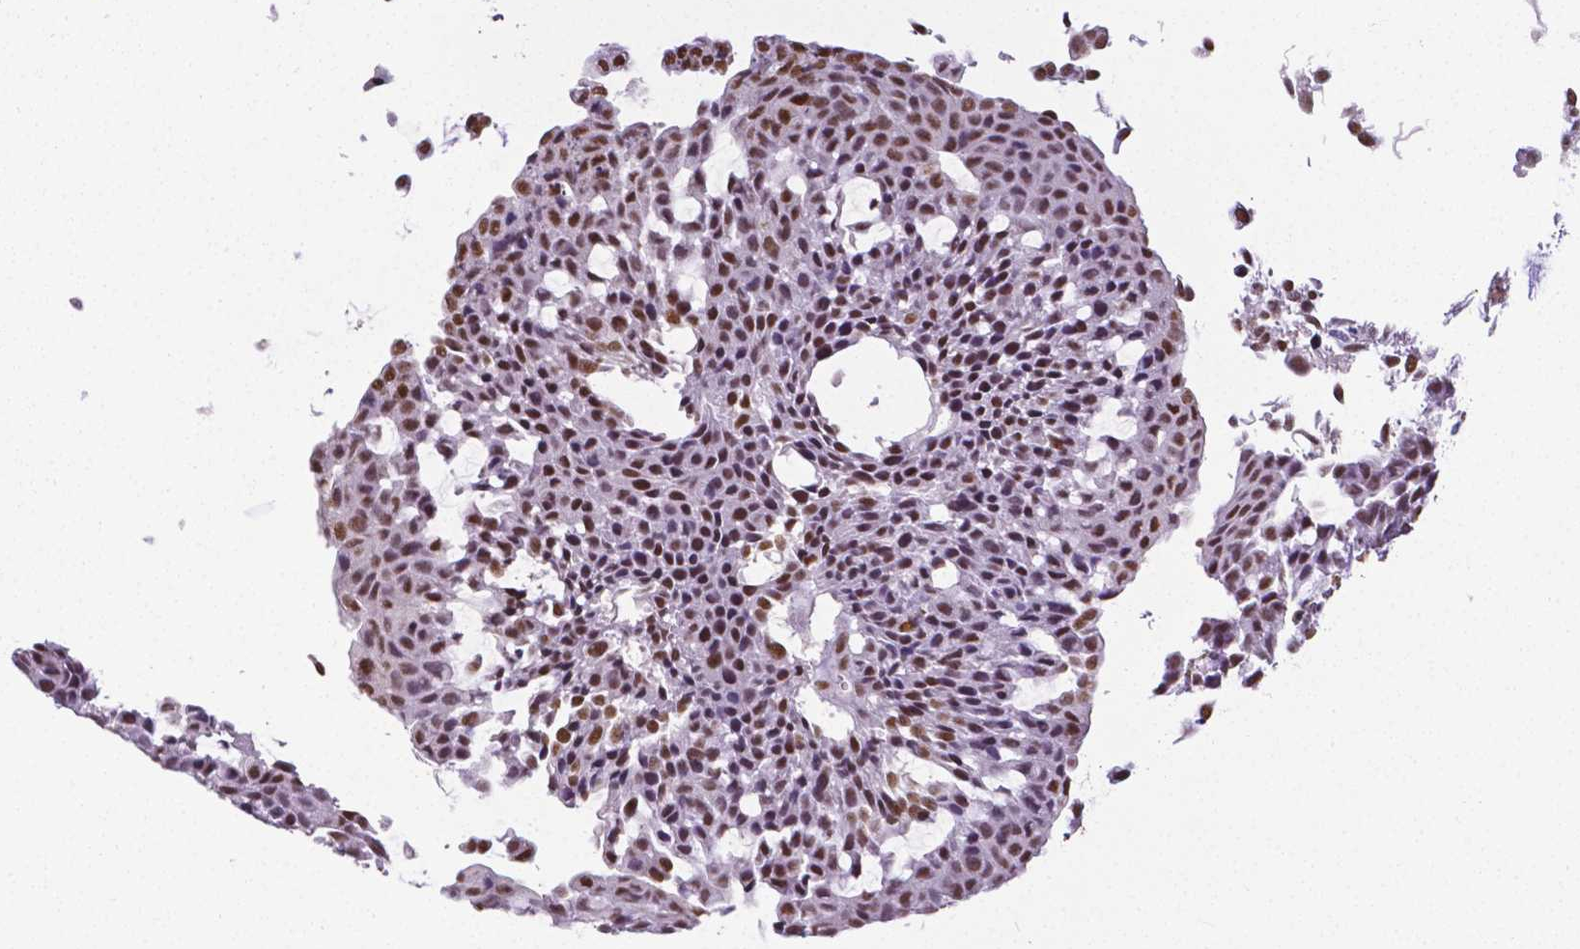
{"staining": {"intensity": "moderate", "quantity": "25%-75%", "location": "nuclear"}, "tissue": "urothelial cancer", "cell_type": "Tumor cells", "image_type": "cancer", "snomed": [{"axis": "morphology", "description": "Urothelial carcinoma, NOS"}, {"axis": "topography", "description": "Urinary bladder"}], "caption": "Brown immunohistochemical staining in human transitional cell carcinoma reveals moderate nuclear staining in about 25%-75% of tumor cells.", "gene": "REST", "patient": {"sex": "male", "age": 84}}